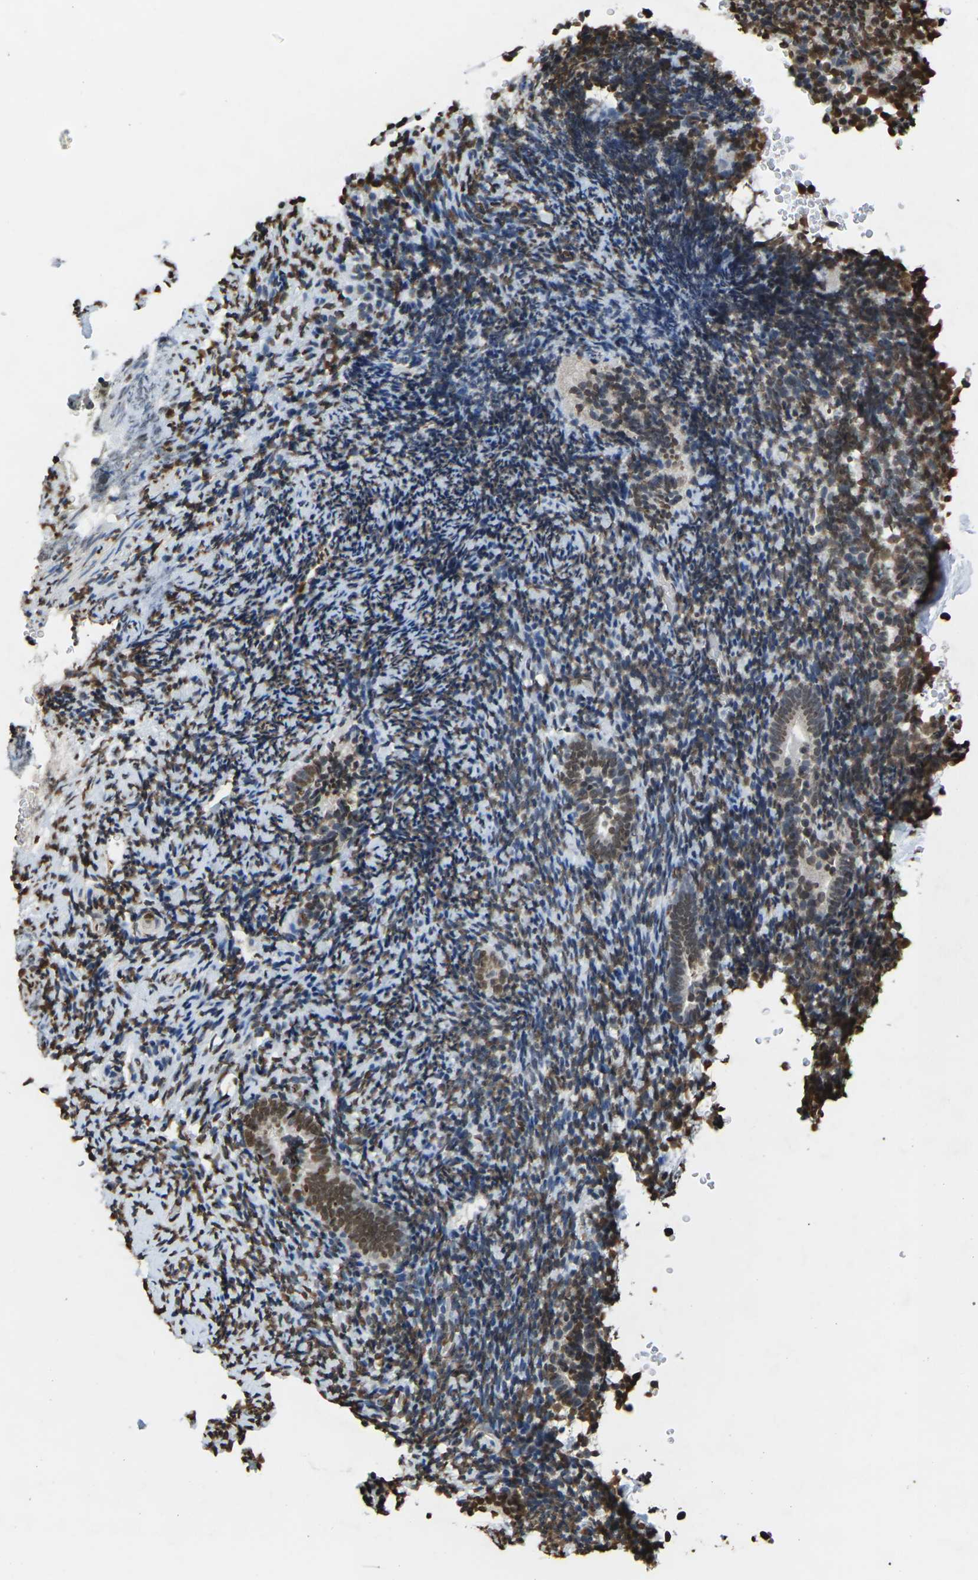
{"staining": {"intensity": "moderate", "quantity": "25%-75%", "location": "nuclear"}, "tissue": "endometrium", "cell_type": "Cells in endometrial stroma", "image_type": "normal", "snomed": [{"axis": "morphology", "description": "Normal tissue, NOS"}, {"axis": "topography", "description": "Endometrium"}], "caption": "Immunohistochemistry micrograph of unremarkable endometrium: endometrium stained using immunohistochemistry (IHC) displays medium levels of moderate protein expression localized specifically in the nuclear of cells in endometrial stroma, appearing as a nuclear brown color.", "gene": "EMSY", "patient": {"sex": "female", "age": 51}}